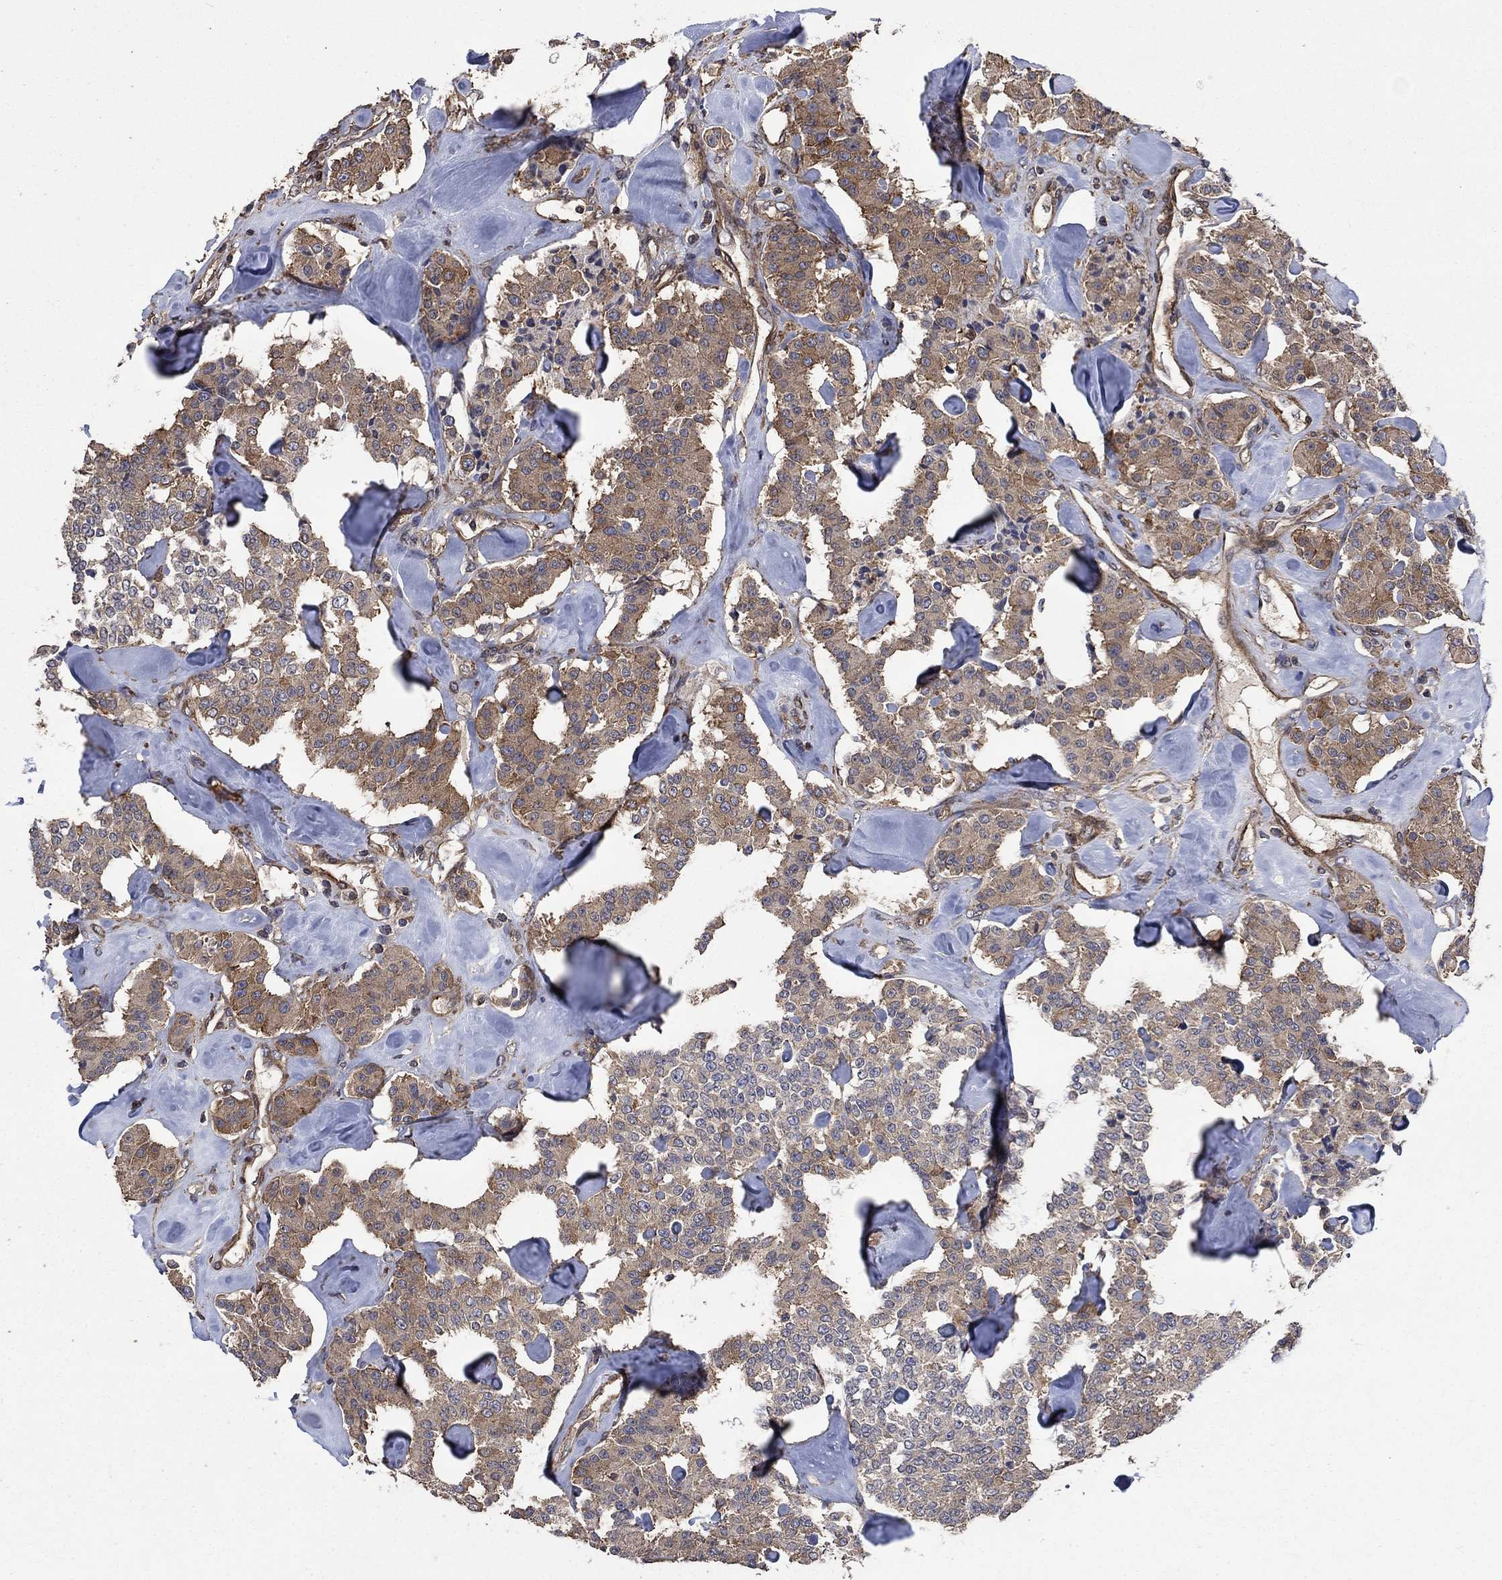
{"staining": {"intensity": "moderate", "quantity": "25%-75%", "location": "cytoplasmic/membranous"}, "tissue": "carcinoid", "cell_type": "Tumor cells", "image_type": "cancer", "snomed": [{"axis": "morphology", "description": "Carcinoid, malignant, NOS"}, {"axis": "topography", "description": "Pancreas"}], "caption": "Immunohistochemical staining of carcinoid (malignant) reveals medium levels of moderate cytoplasmic/membranous staining in about 25%-75% of tumor cells.", "gene": "PDE3A", "patient": {"sex": "male", "age": 41}}